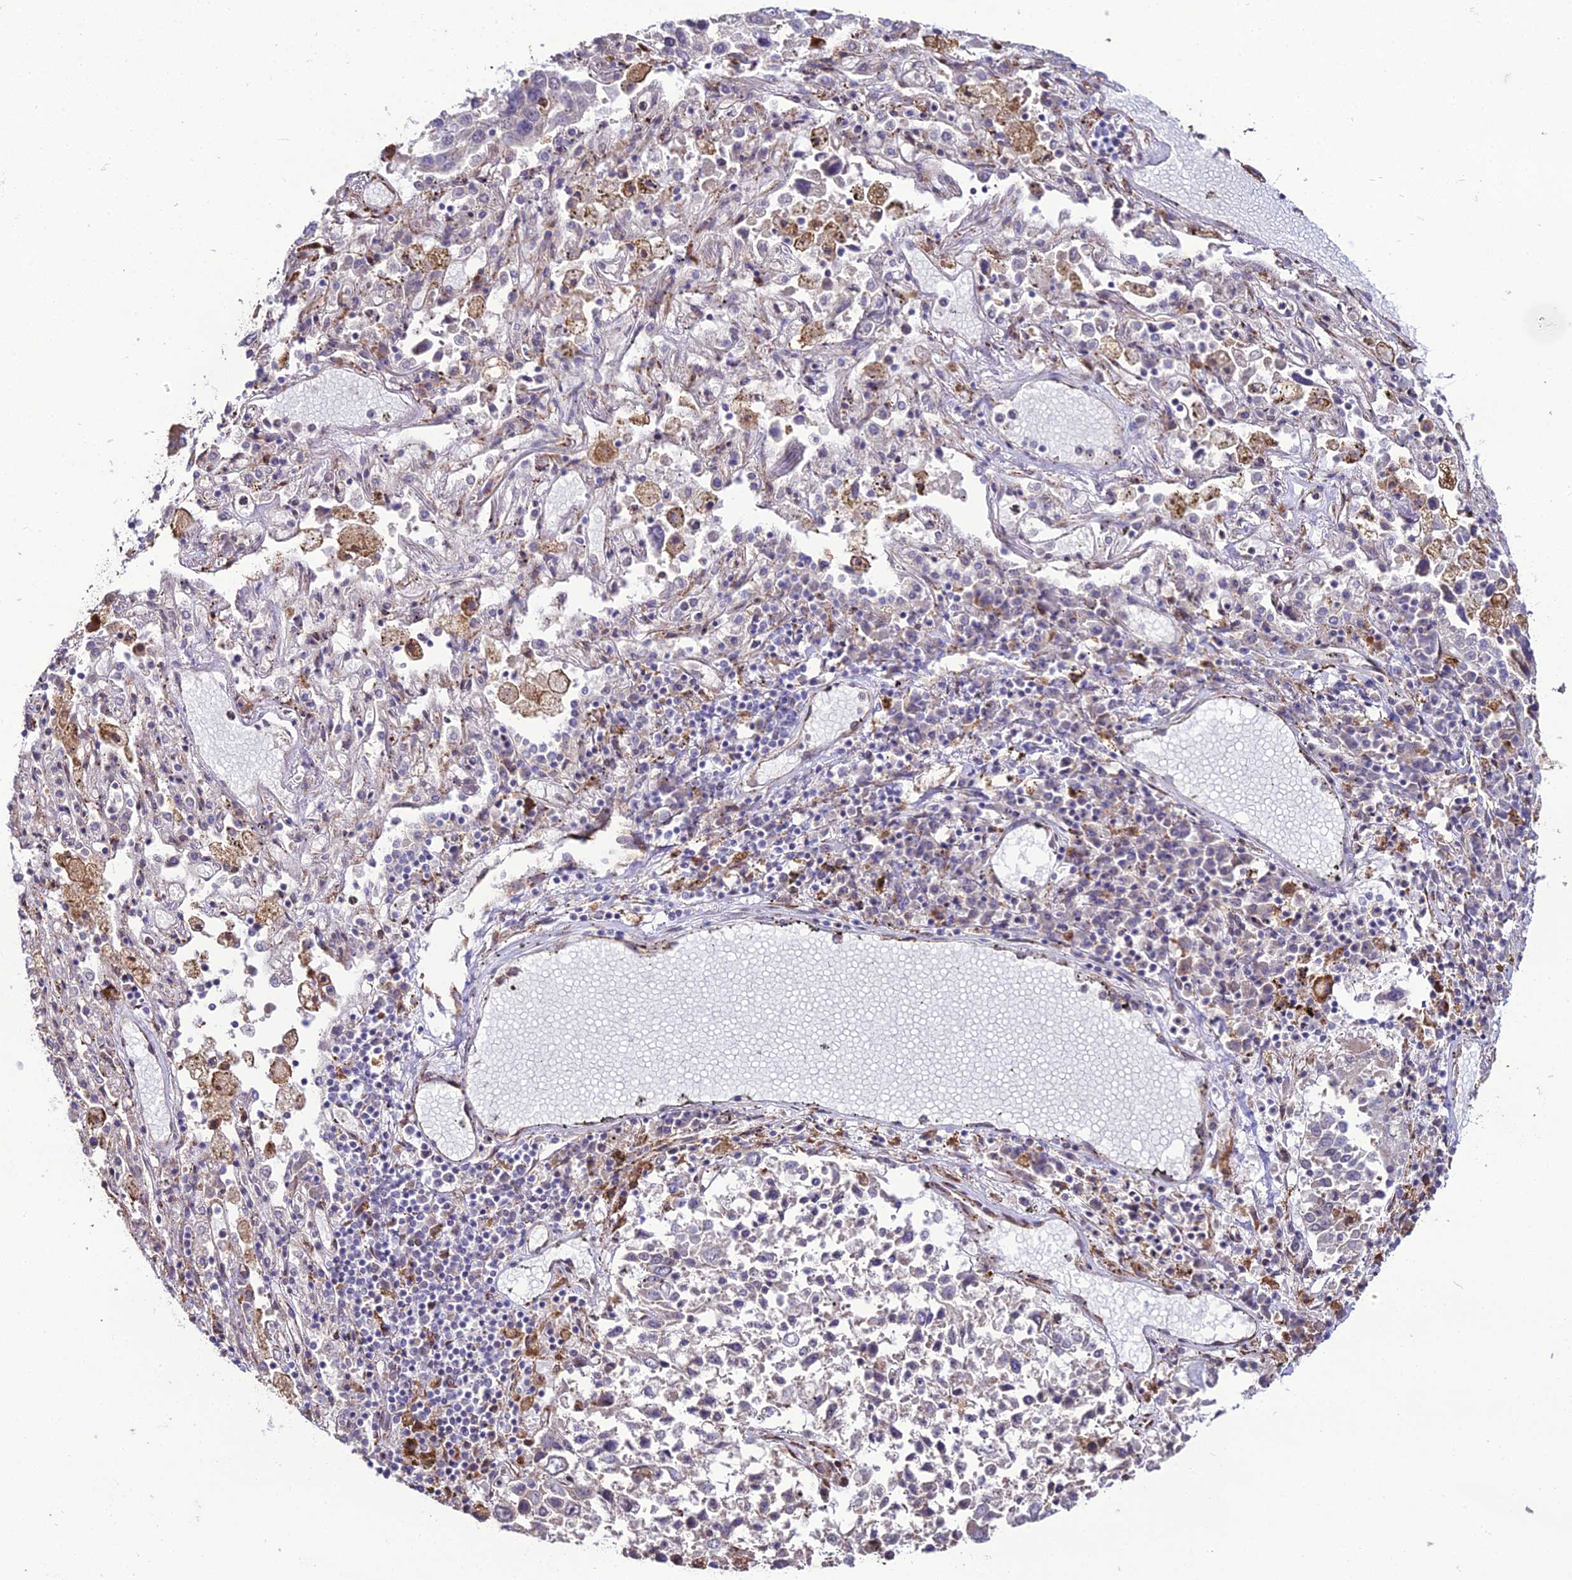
{"staining": {"intensity": "negative", "quantity": "none", "location": "none"}, "tissue": "lung cancer", "cell_type": "Tumor cells", "image_type": "cancer", "snomed": [{"axis": "morphology", "description": "Squamous cell carcinoma, NOS"}, {"axis": "topography", "description": "Lung"}], "caption": "Lung cancer (squamous cell carcinoma) was stained to show a protein in brown. There is no significant expression in tumor cells. (DAB (3,3'-diaminobenzidine) IHC, high magnification).", "gene": "TROAP", "patient": {"sex": "male", "age": 65}}